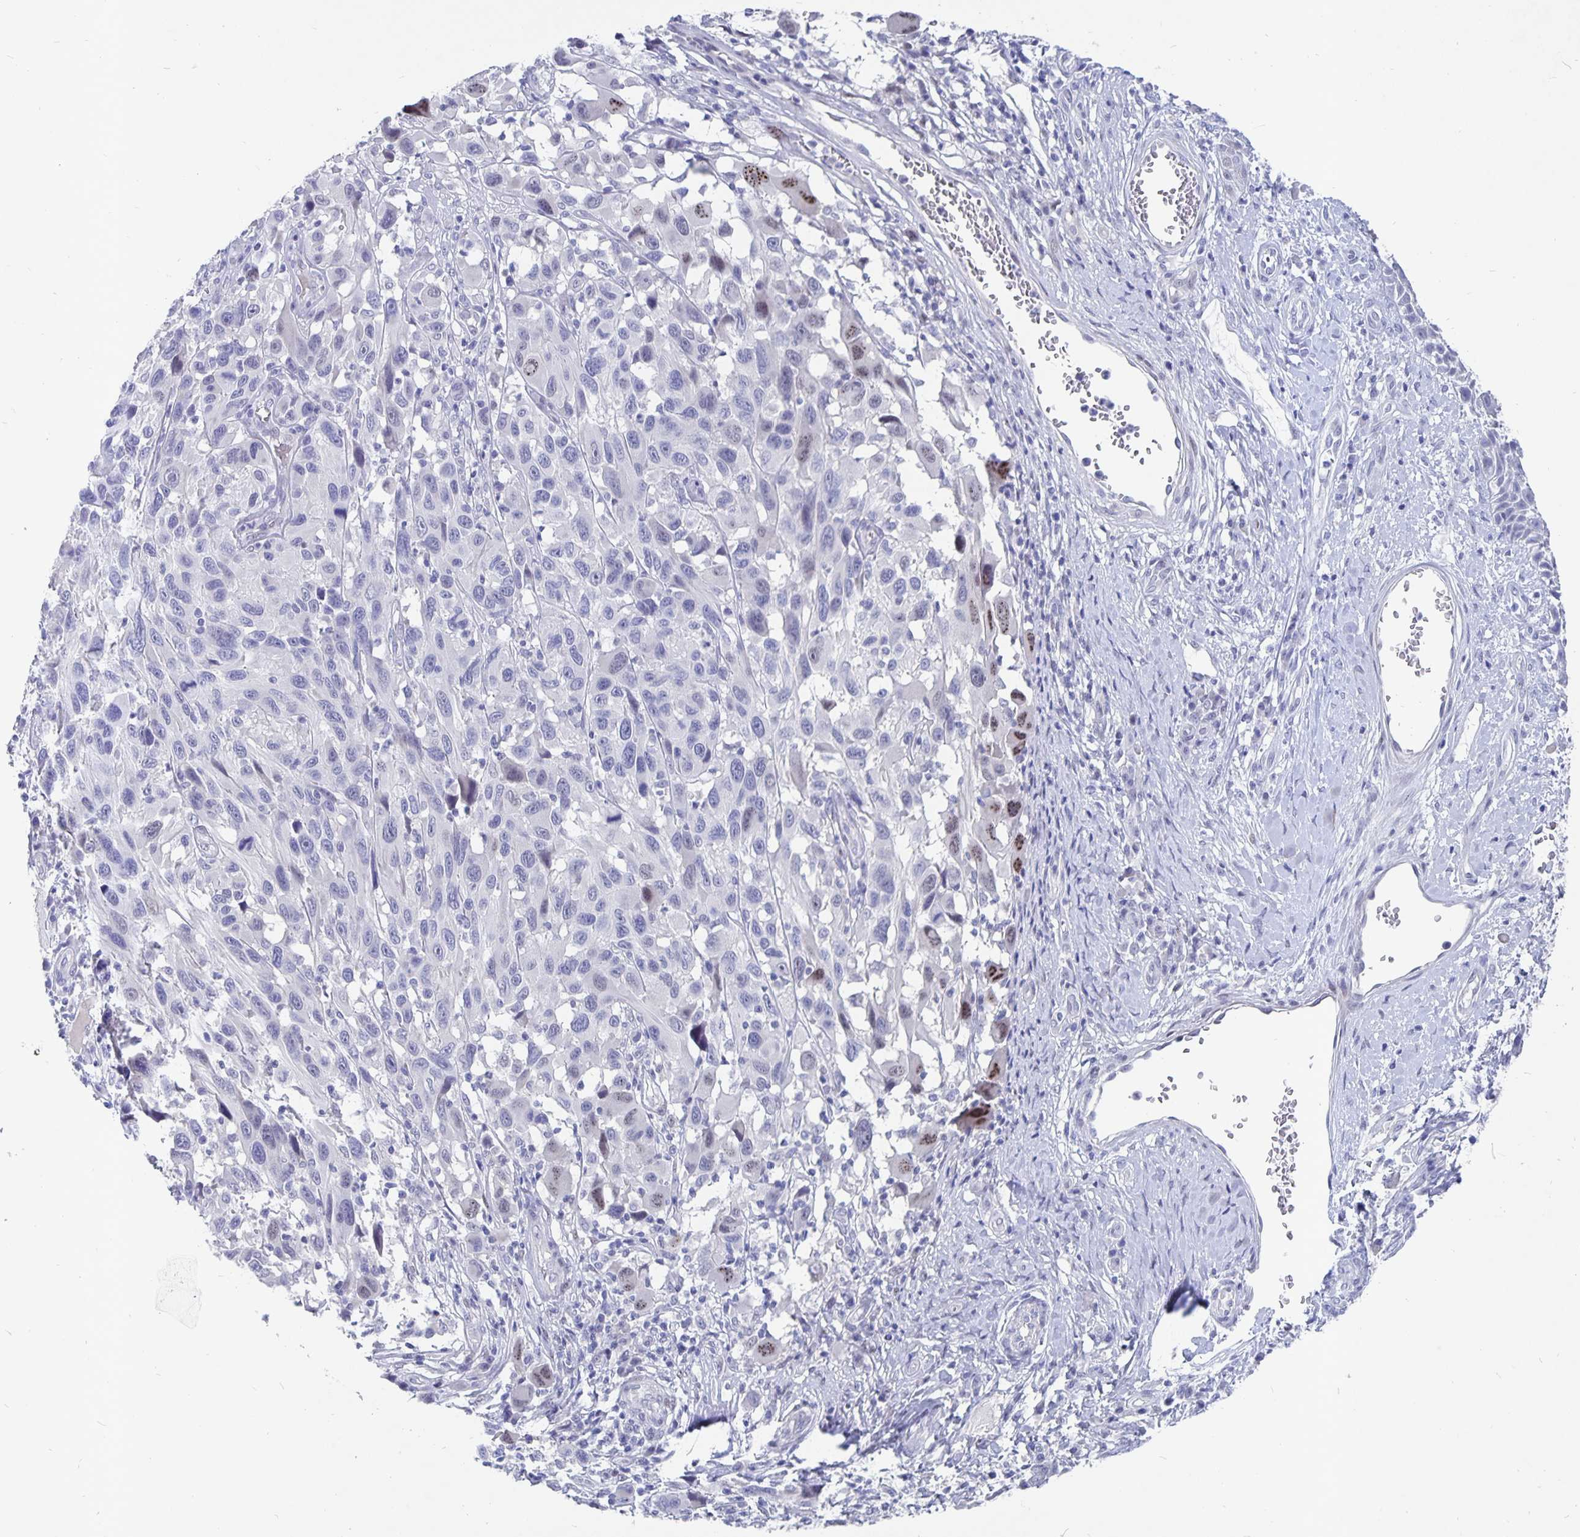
{"staining": {"intensity": "weak", "quantity": "<25%", "location": "nuclear"}, "tissue": "melanoma", "cell_type": "Tumor cells", "image_type": "cancer", "snomed": [{"axis": "morphology", "description": "Malignant melanoma, NOS"}, {"axis": "topography", "description": "Skin"}], "caption": "There is no significant expression in tumor cells of malignant melanoma. (Stains: DAB (3,3'-diaminobenzidine) immunohistochemistry (IHC) with hematoxylin counter stain, Microscopy: brightfield microscopy at high magnification).", "gene": "SMOC1", "patient": {"sex": "male", "age": 53}}